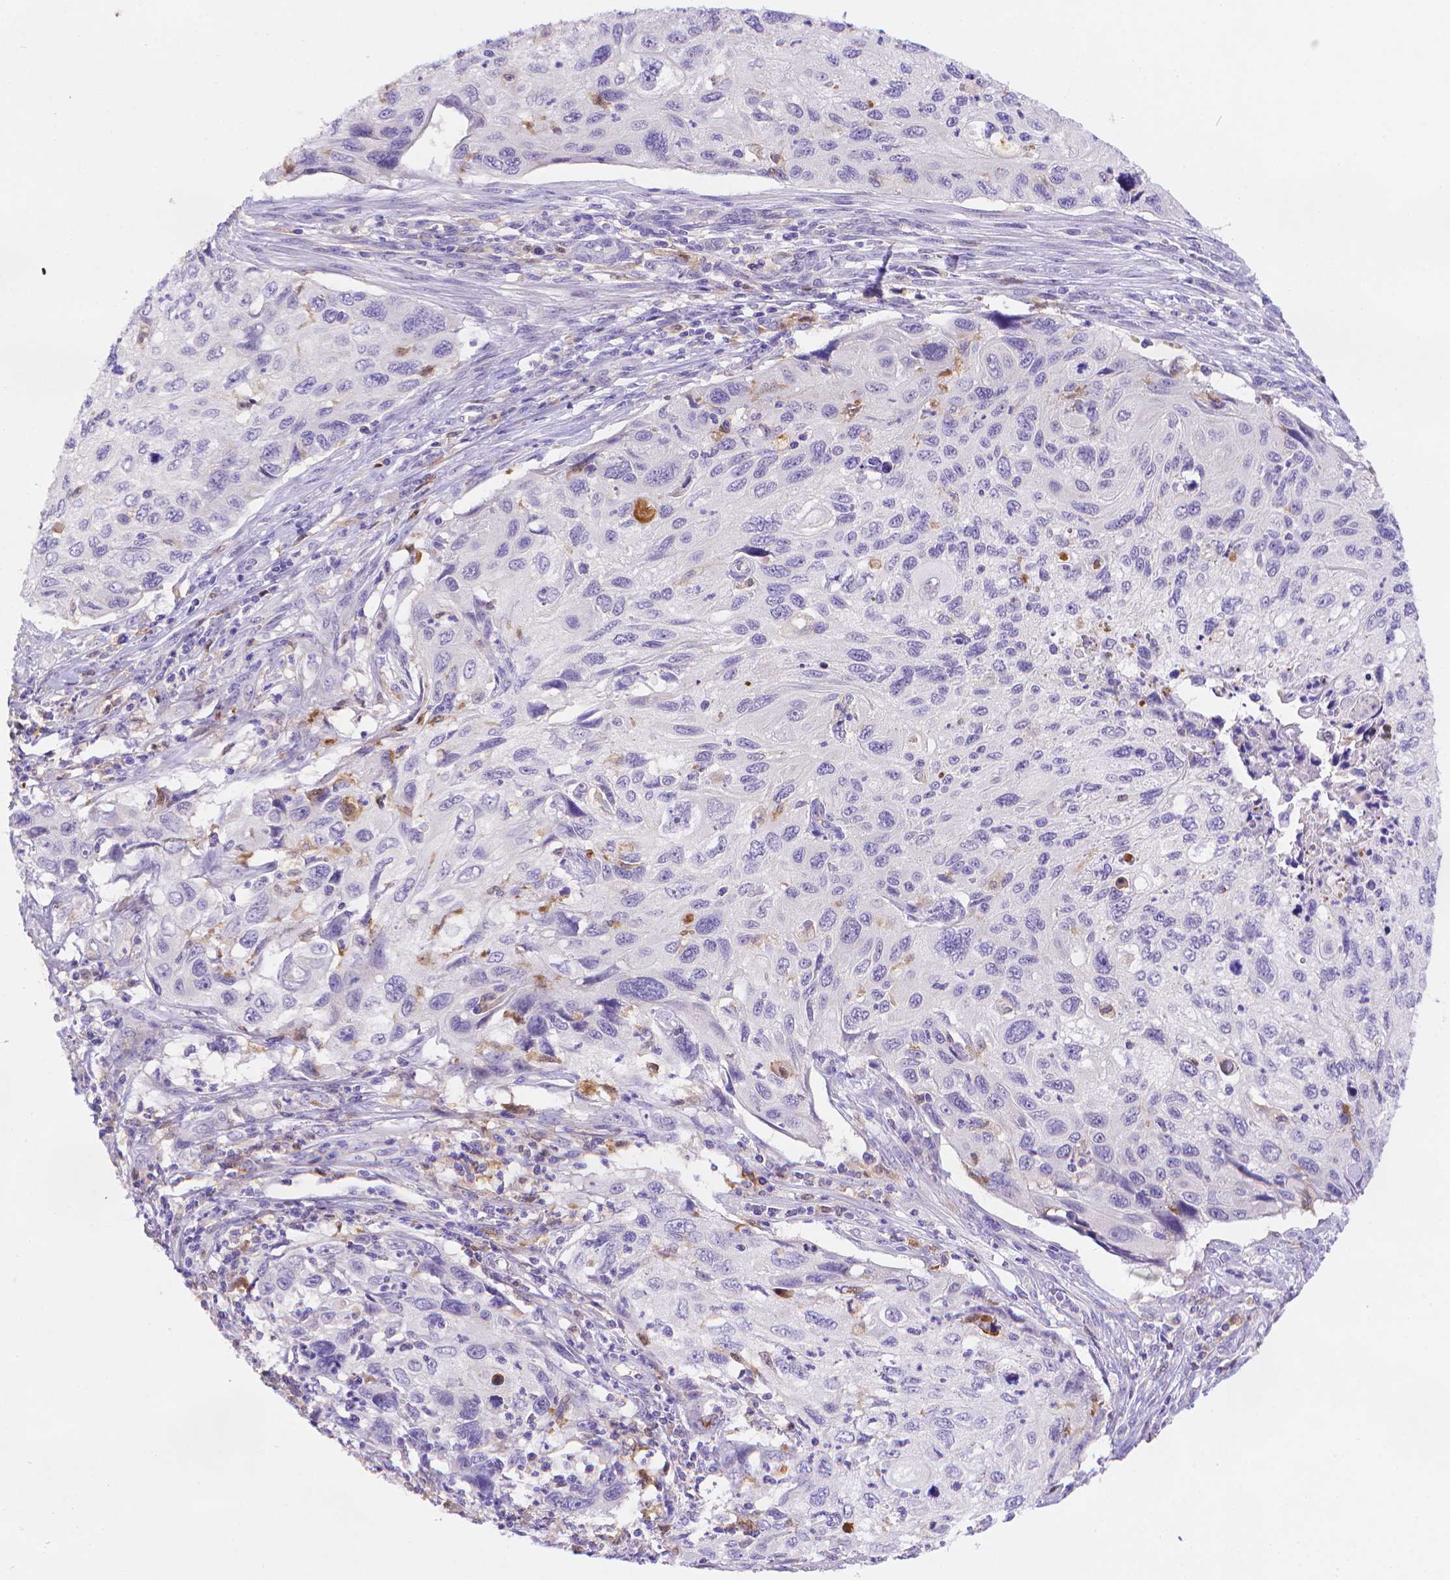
{"staining": {"intensity": "negative", "quantity": "none", "location": "none"}, "tissue": "cervical cancer", "cell_type": "Tumor cells", "image_type": "cancer", "snomed": [{"axis": "morphology", "description": "Squamous cell carcinoma, NOS"}, {"axis": "topography", "description": "Cervix"}], "caption": "IHC micrograph of neoplastic tissue: human cervical cancer (squamous cell carcinoma) stained with DAB exhibits no significant protein staining in tumor cells.", "gene": "FGD2", "patient": {"sex": "female", "age": 70}}